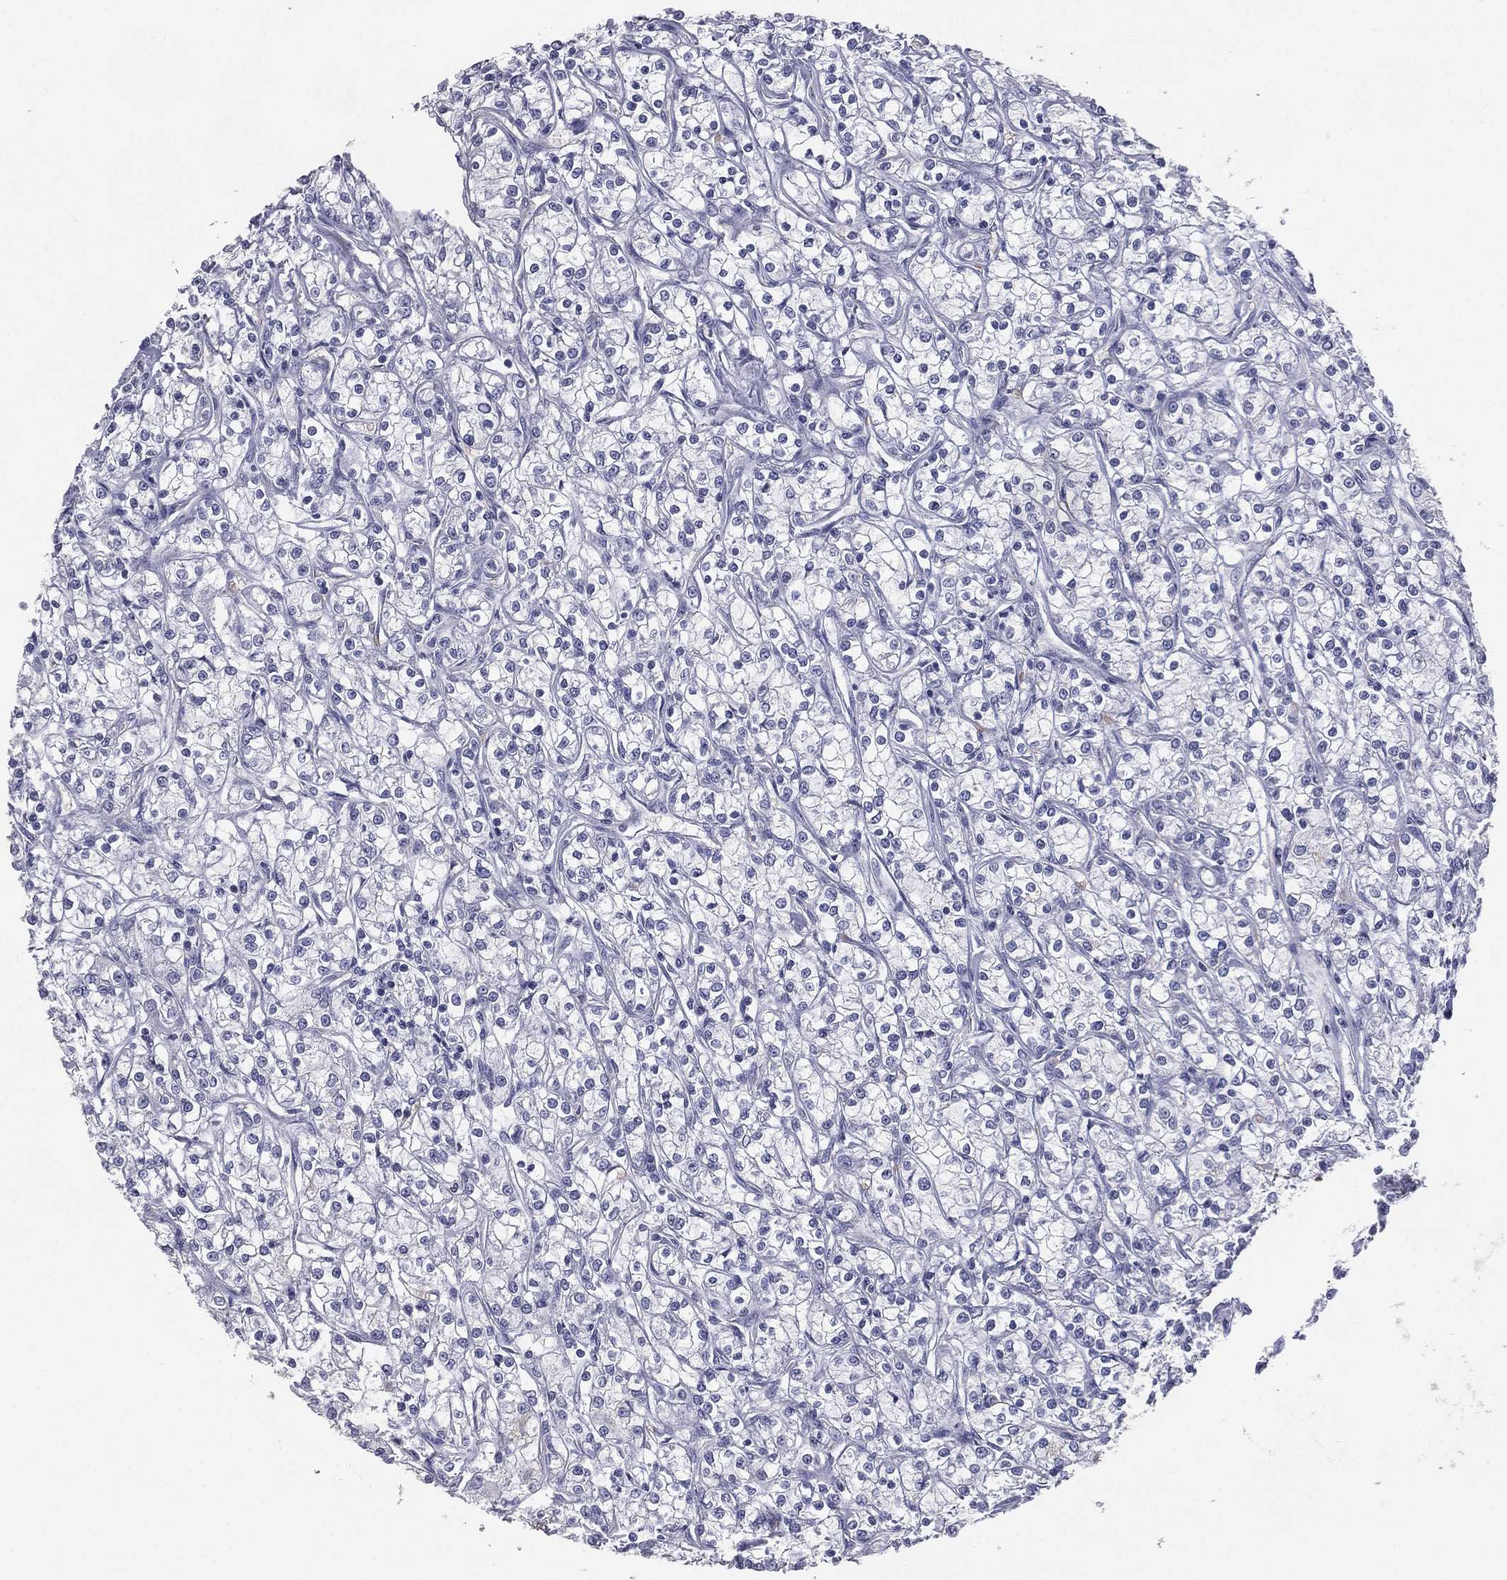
{"staining": {"intensity": "negative", "quantity": "none", "location": "none"}, "tissue": "renal cancer", "cell_type": "Tumor cells", "image_type": "cancer", "snomed": [{"axis": "morphology", "description": "Adenocarcinoma, NOS"}, {"axis": "topography", "description": "Kidney"}], "caption": "The image exhibits no significant expression in tumor cells of adenocarcinoma (renal).", "gene": "ESX1", "patient": {"sex": "female", "age": 59}}